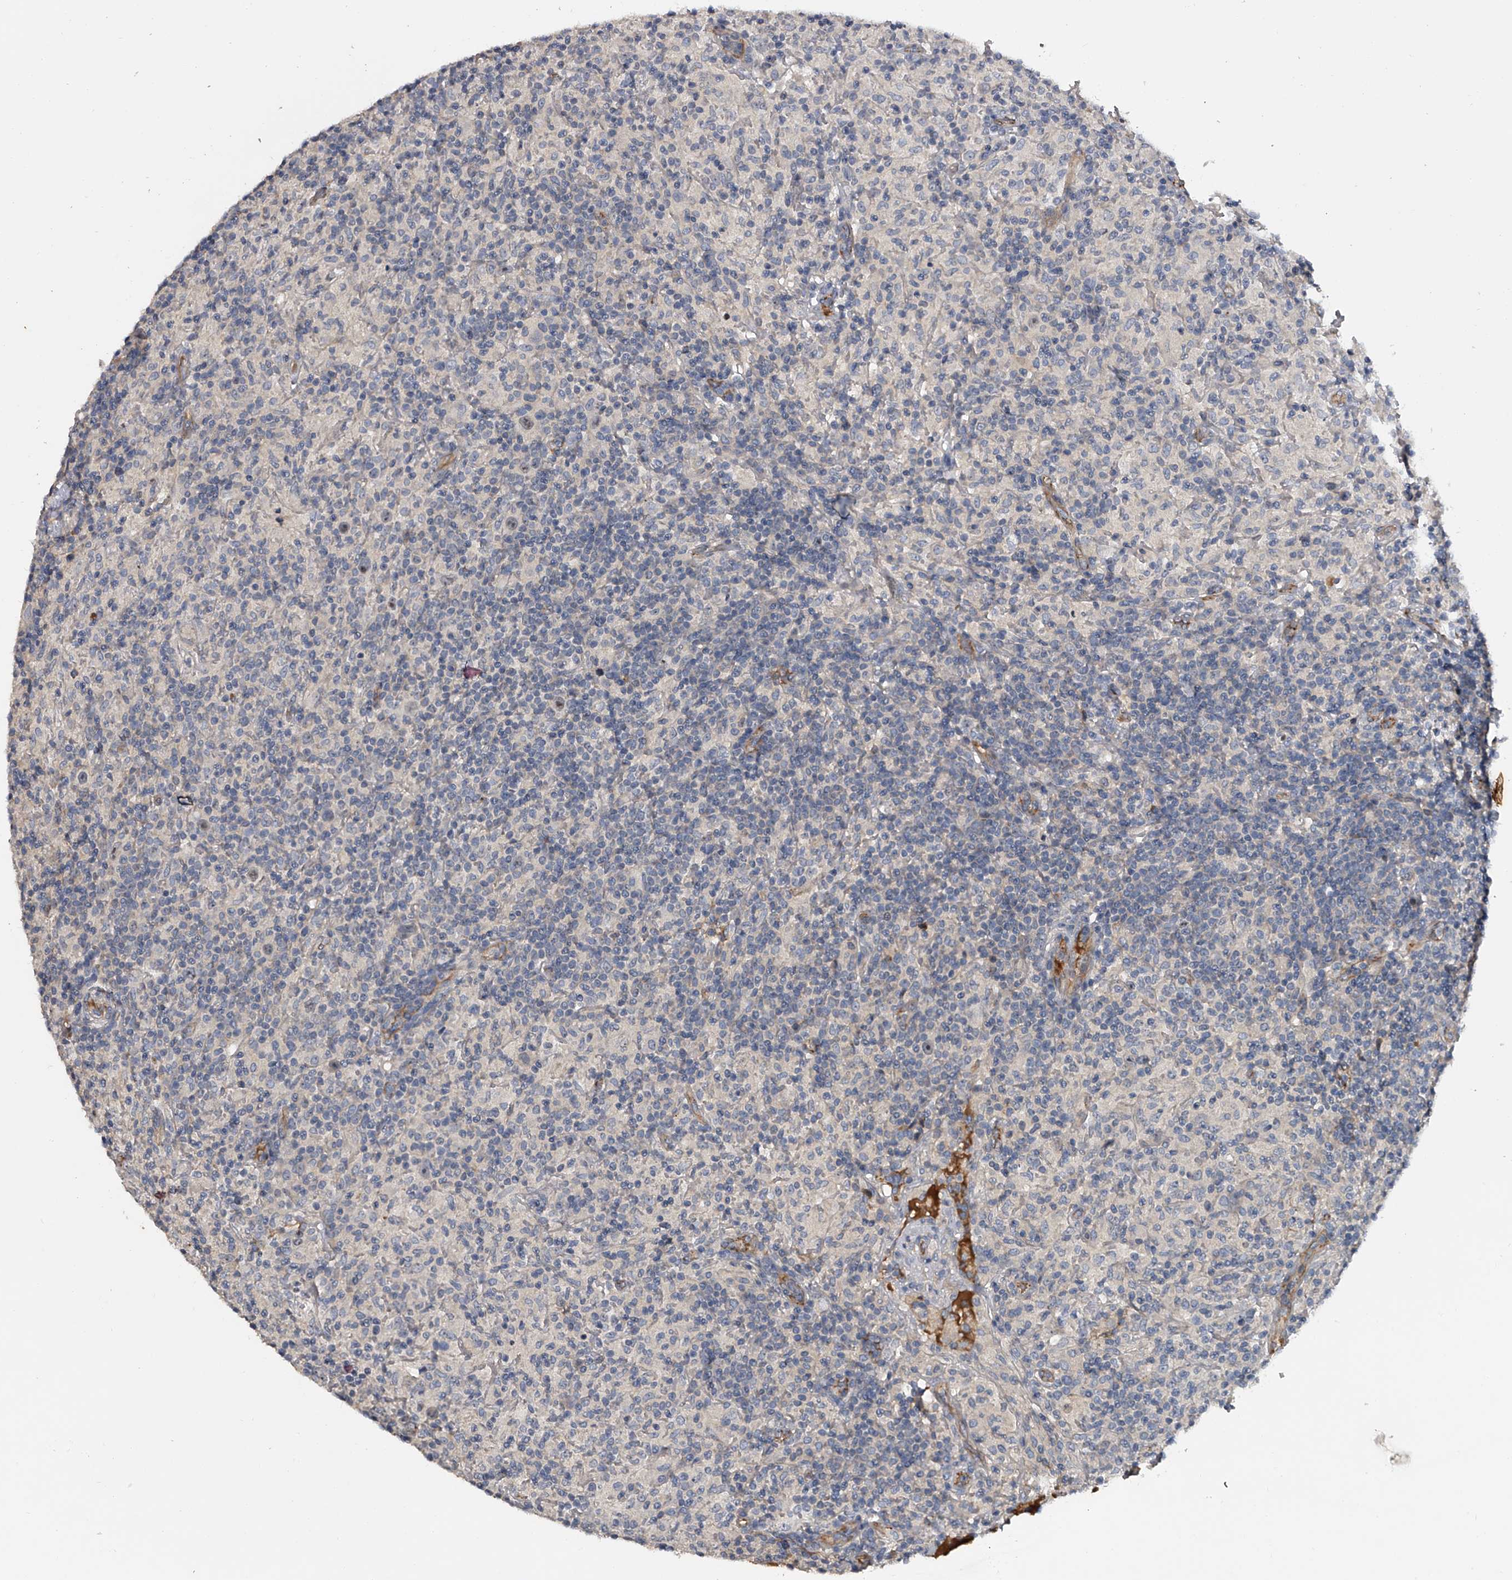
{"staining": {"intensity": "negative", "quantity": "none", "location": "none"}, "tissue": "lymphoma", "cell_type": "Tumor cells", "image_type": "cancer", "snomed": [{"axis": "morphology", "description": "Hodgkin's disease, NOS"}, {"axis": "topography", "description": "Lymph node"}], "caption": "High magnification brightfield microscopy of lymphoma stained with DAB (brown) and counterstained with hematoxylin (blue): tumor cells show no significant expression.", "gene": "MDN1", "patient": {"sex": "male", "age": 70}}